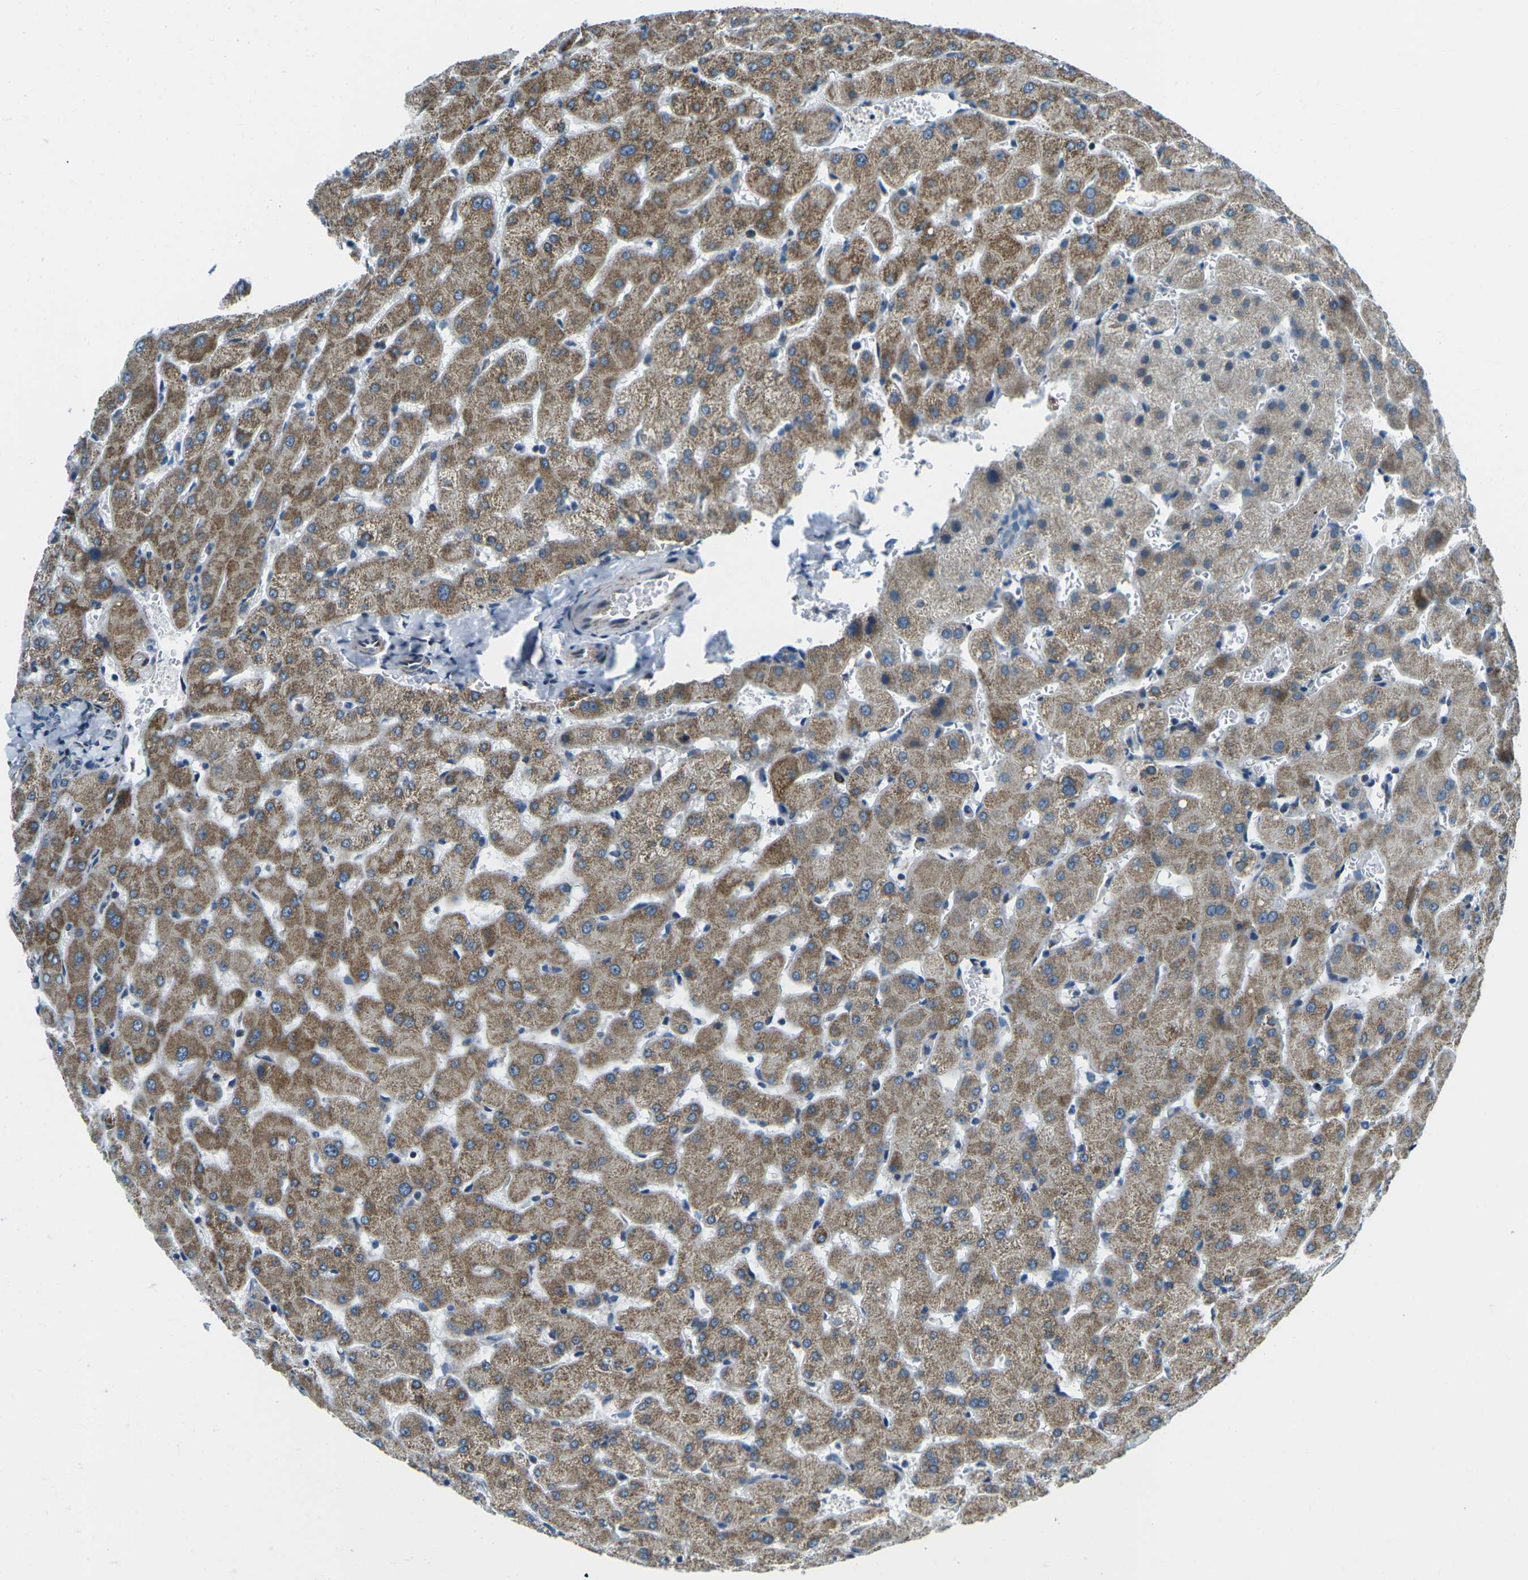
{"staining": {"intensity": "weak", "quantity": "<25%", "location": "cytoplasmic/membranous"}, "tissue": "liver", "cell_type": "Cholangiocytes", "image_type": "normal", "snomed": [{"axis": "morphology", "description": "Normal tissue, NOS"}, {"axis": "topography", "description": "Liver"}], "caption": "DAB immunohistochemical staining of normal liver exhibits no significant expression in cholangiocytes.", "gene": "RFESD", "patient": {"sex": "female", "age": 63}}